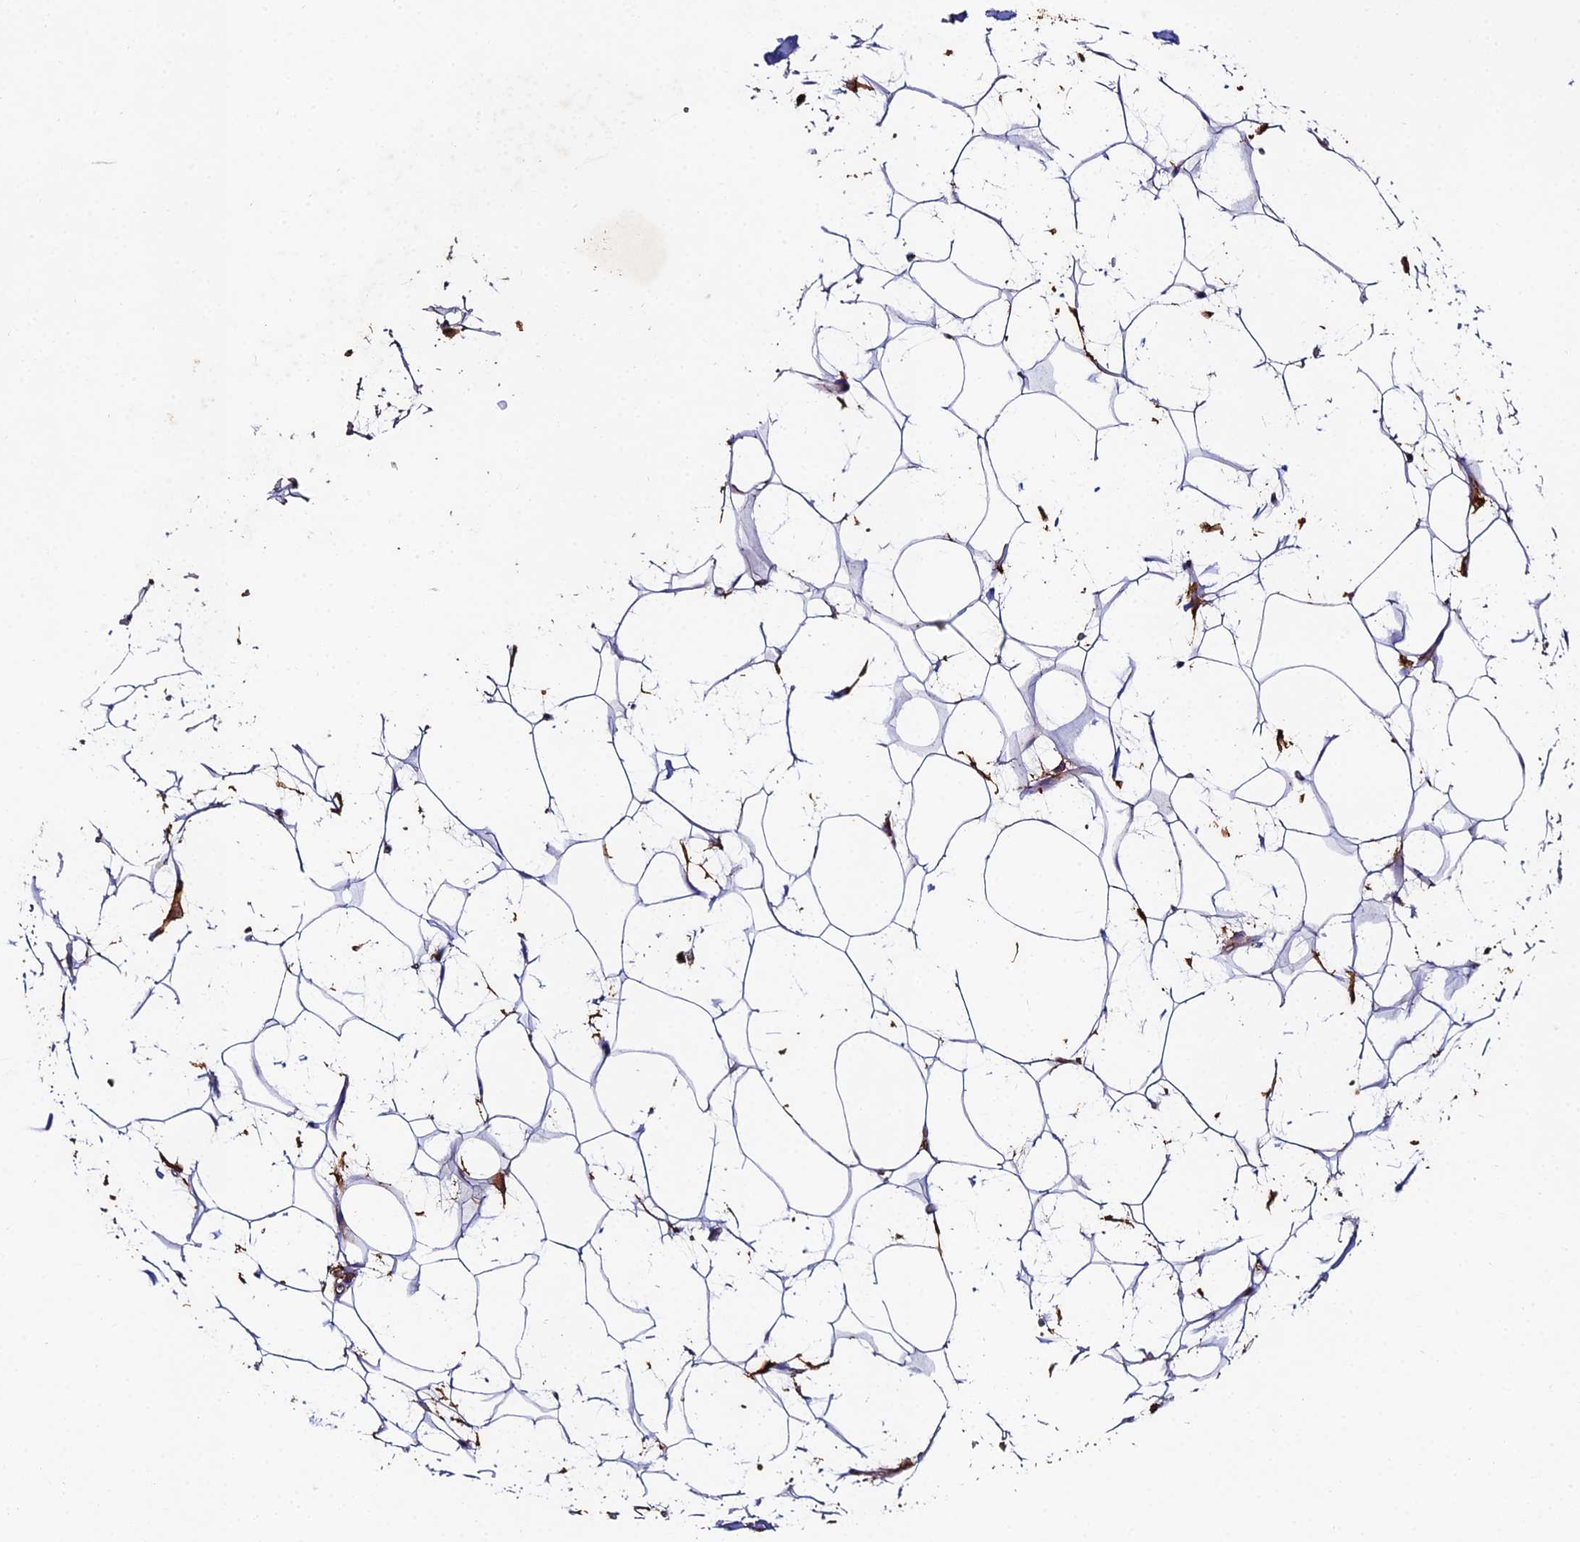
{"staining": {"intensity": "negative", "quantity": "none", "location": "none"}, "tissue": "adipose tissue", "cell_type": "Adipocytes", "image_type": "normal", "snomed": [{"axis": "morphology", "description": "Normal tissue, NOS"}, {"axis": "topography", "description": "Breast"}], "caption": "High power microscopy image of an immunohistochemistry photomicrograph of unremarkable adipose tissue, revealing no significant positivity in adipocytes.", "gene": "C6", "patient": {"sex": "female", "age": 26}}